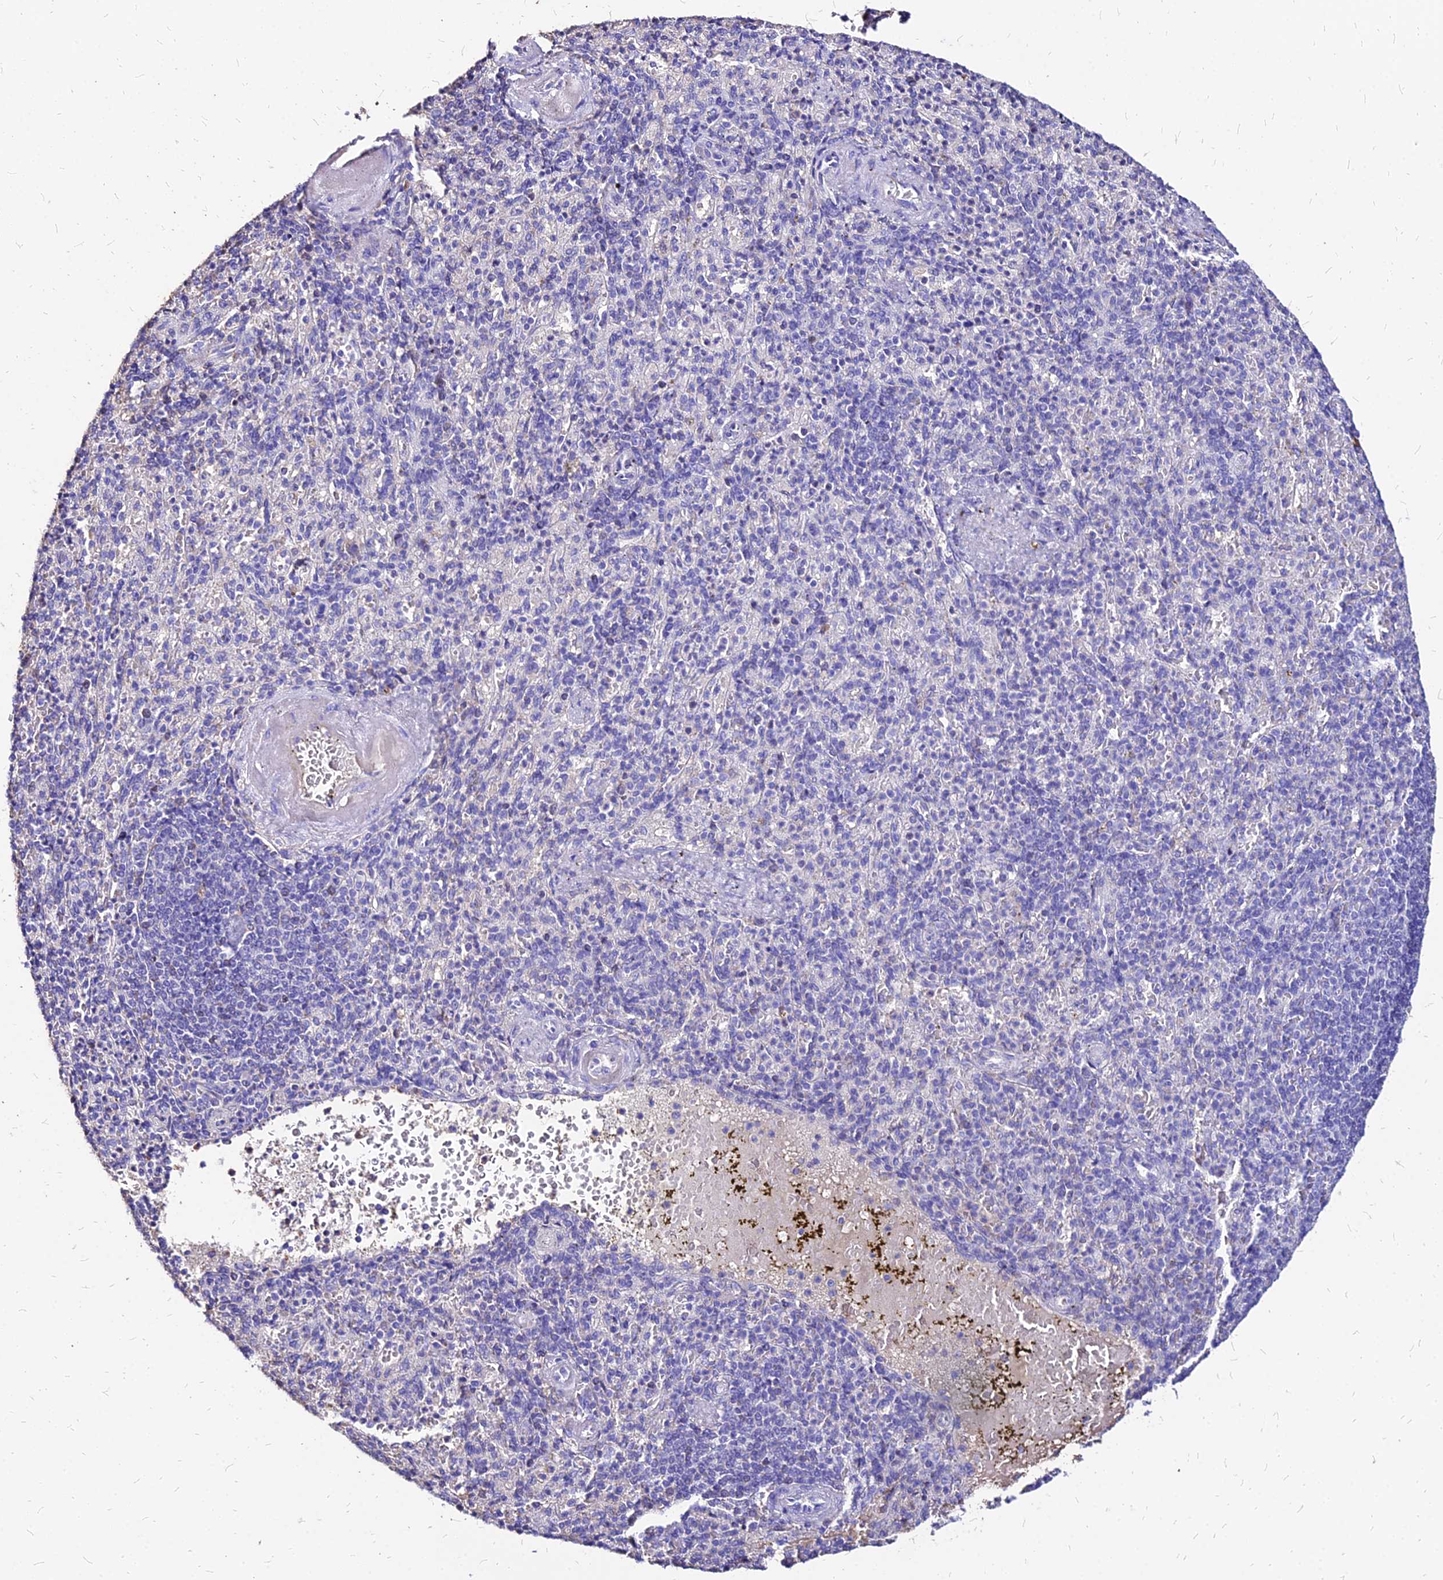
{"staining": {"intensity": "negative", "quantity": "none", "location": "none"}, "tissue": "spleen", "cell_type": "Cells in red pulp", "image_type": "normal", "snomed": [{"axis": "morphology", "description": "Normal tissue, NOS"}, {"axis": "topography", "description": "Spleen"}], "caption": "Human spleen stained for a protein using immunohistochemistry demonstrates no expression in cells in red pulp.", "gene": "NME5", "patient": {"sex": "female", "age": 74}}